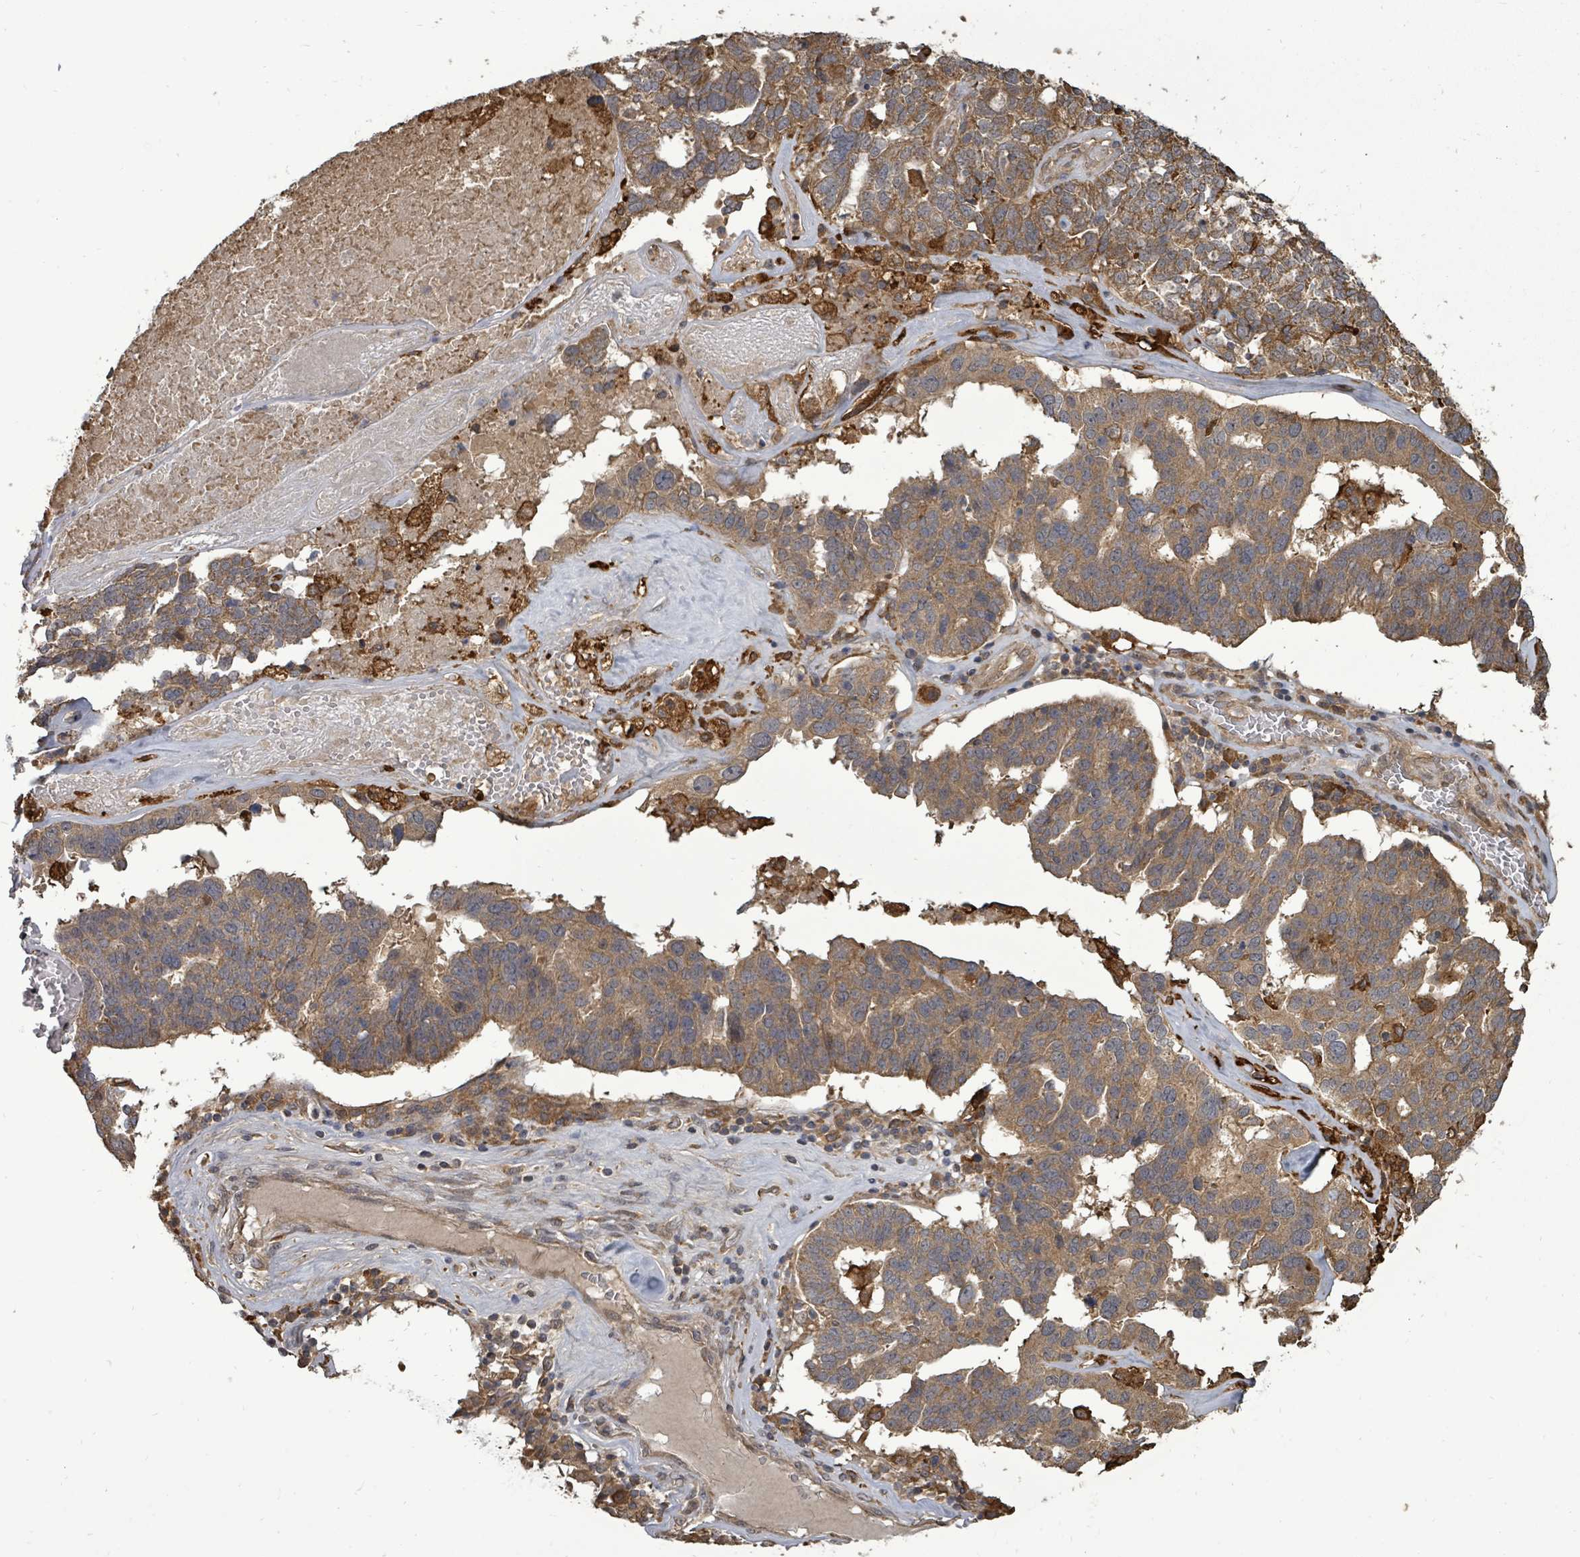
{"staining": {"intensity": "moderate", "quantity": ">75%", "location": "cytoplasmic/membranous"}, "tissue": "ovarian cancer", "cell_type": "Tumor cells", "image_type": "cancer", "snomed": [{"axis": "morphology", "description": "Cystadenocarcinoma, serous, NOS"}, {"axis": "topography", "description": "Ovary"}], "caption": "Human serous cystadenocarcinoma (ovarian) stained with a brown dye shows moderate cytoplasmic/membranous positive positivity in about >75% of tumor cells.", "gene": "EIF3C", "patient": {"sex": "female", "age": 59}}